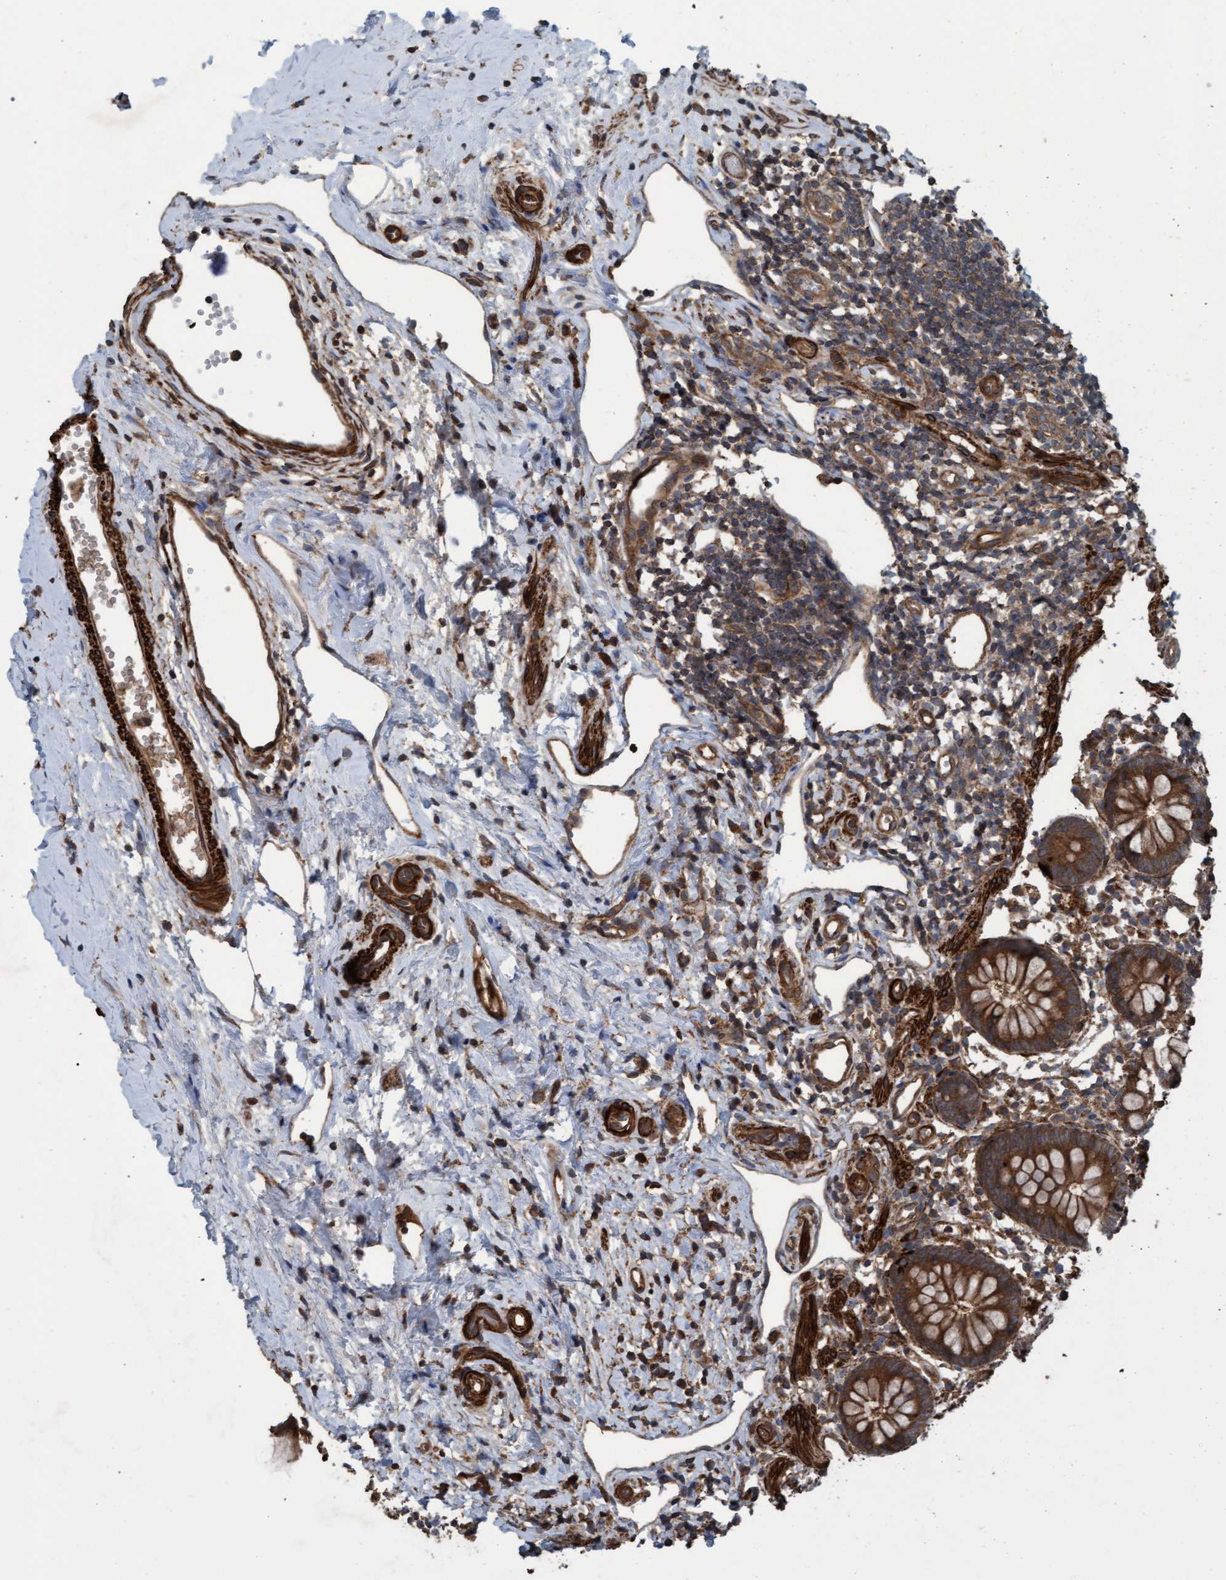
{"staining": {"intensity": "strong", "quantity": ">75%", "location": "cytoplasmic/membranous"}, "tissue": "appendix", "cell_type": "Glandular cells", "image_type": "normal", "snomed": [{"axis": "morphology", "description": "Normal tissue, NOS"}, {"axis": "topography", "description": "Appendix"}], "caption": "Protein positivity by IHC exhibits strong cytoplasmic/membranous positivity in about >75% of glandular cells in unremarkable appendix.", "gene": "GGT6", "patient": {"sex": "female", "age": 20}}